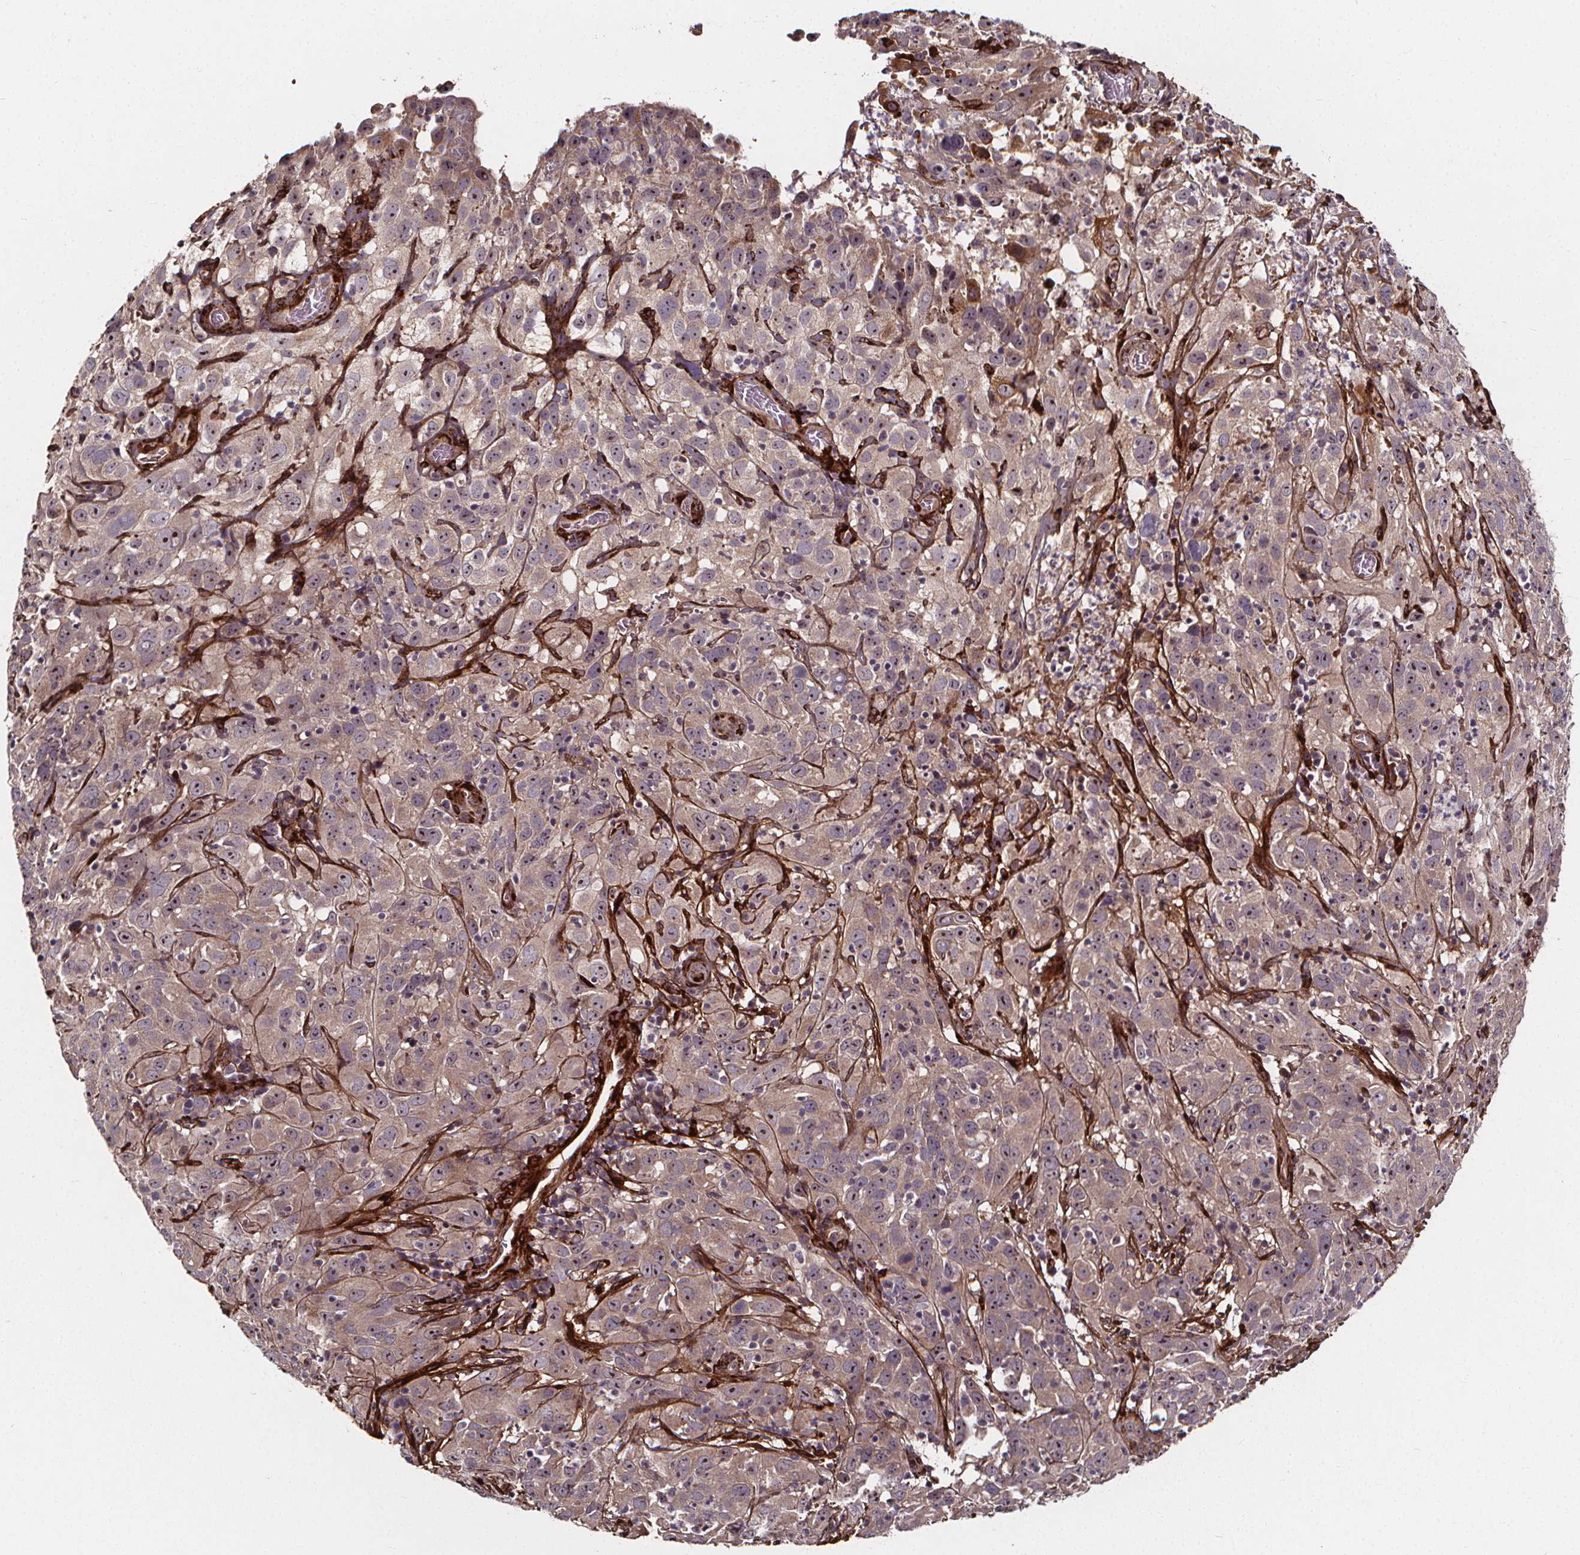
{"staining": {"intensity": "moderate", "quantity": "<25%", "location": "cytoplasmic/membranous"}, "tissue": "cervical cancer", "cell_type": "Tumor cells", "image_type": "cancer", "snomed": [{"axis": "morphology", "description": "Squamous cell carcinoma, NOS"}, {"axis": "topography", "description": "Cervix"}], "caption": "Tumor cells reveal low levels of moderate cytoplasmic/membranous positivity in about <25% of cells in cervical squamous cell carcinoma.", "gene": "AEBP1", "patient": {"sex": "female", "age": 32}}